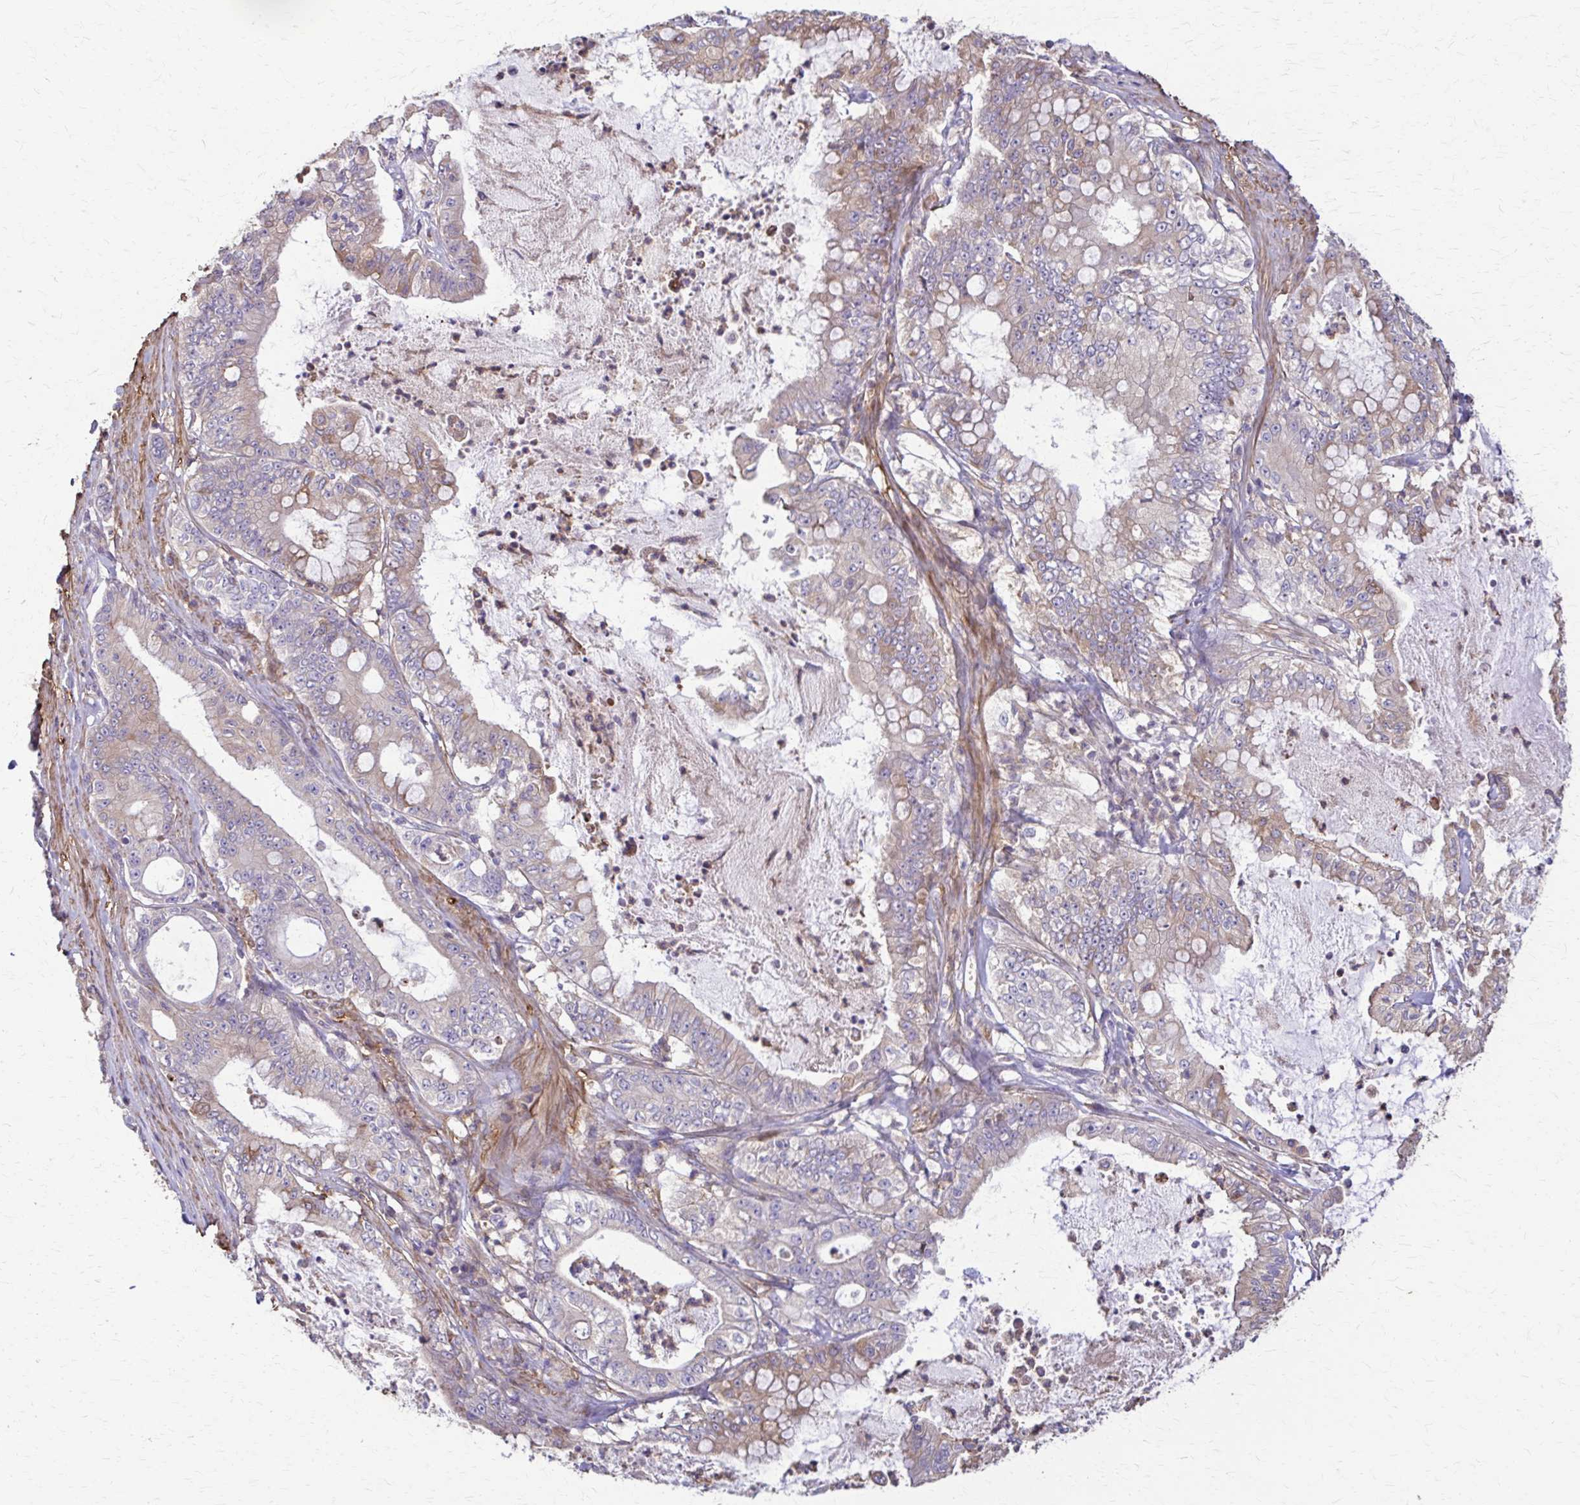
{"staining": {"intensity": "weak", "quantity": "<25%", "location": "cytoplasmic/membranous"}, "tissue": "pancreatic cancer", "cell_type": "Tumor cells", "image_type": "cancer", "snomed": [{"axis": "morphology", "description": "Adenocarcinoma, NOS"}, {"axis": "topography", "description": "Pancreas"}], "caption": "Human pancreatic cancer (adenocarcinoma) stained for a protein using immunohistochemistry shows no expression in tumor cells.", "gene": "DSP", "patient": {"sex": "male", "age": 71}}